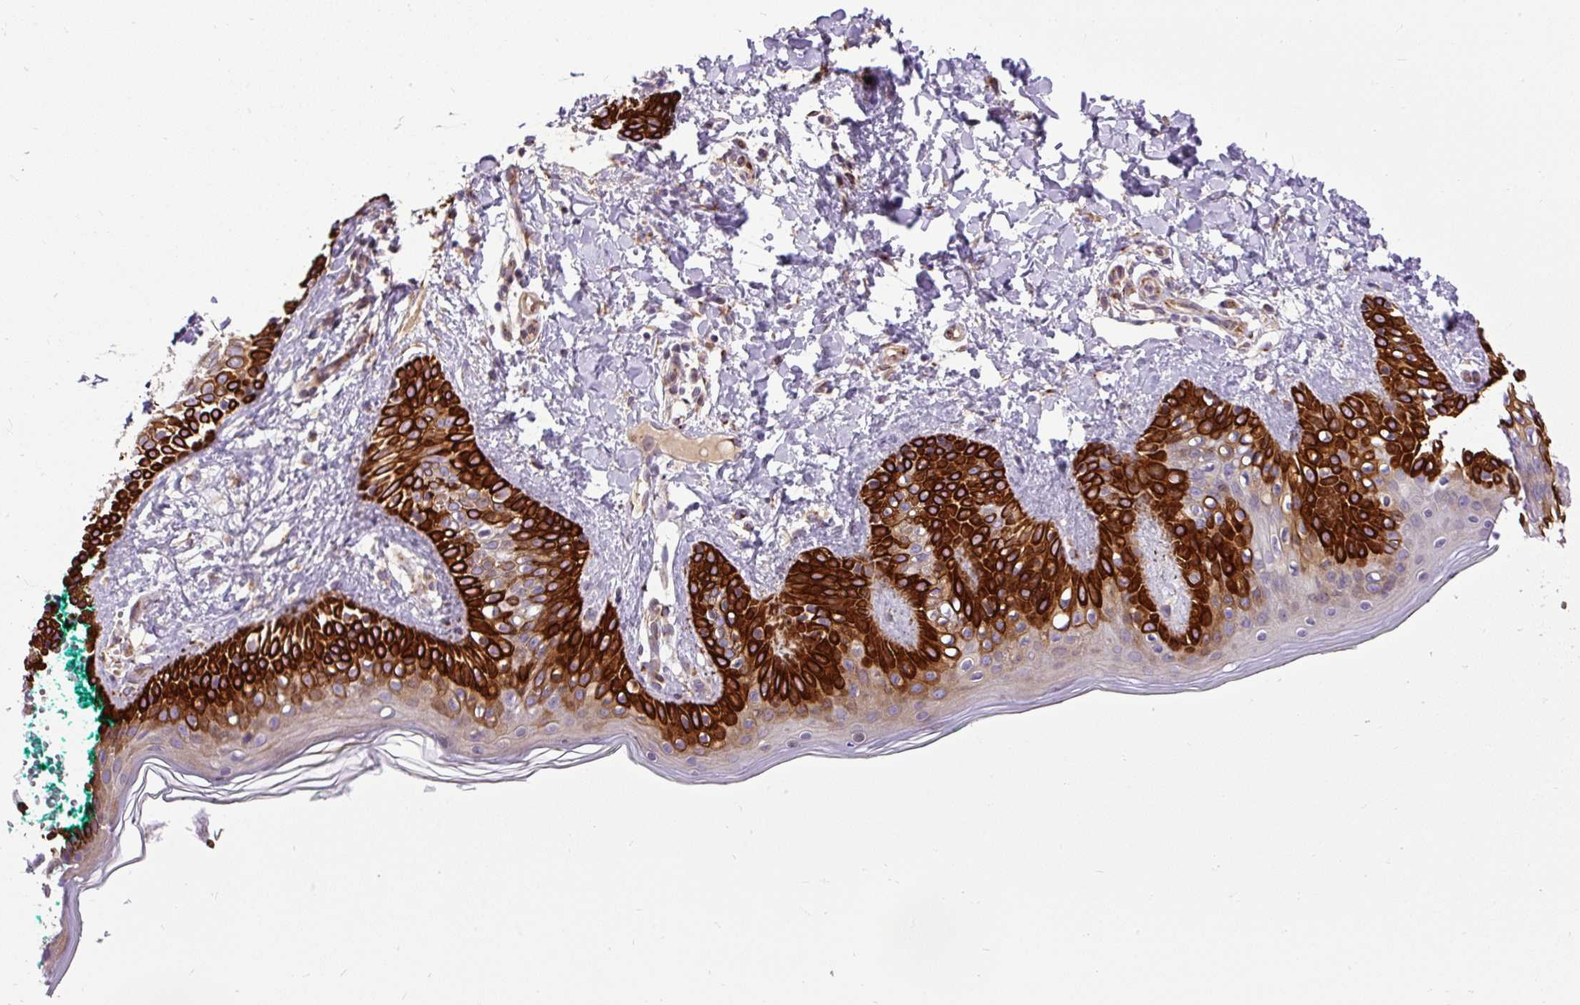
{"staining": {"intensity": "moderate", "quantity": ">75%", "location": "cytoplasmic/membranous"}, "tissue": "skin", "cell_type": "Fibroblasts", "image_type": "normal", "snomed": [{"axis": "morphology", "description": "Normal tissue, NOS"}, {"axis": "topography", "description": "Skin"}], "caption": "Fibroblasts demonstrate medium levels of moderate cytoplasmic/membranous positivity in about >75% of cells in benign skin.", "gene": "MSMP", "patient": {"sex": "male", "age": 16}}